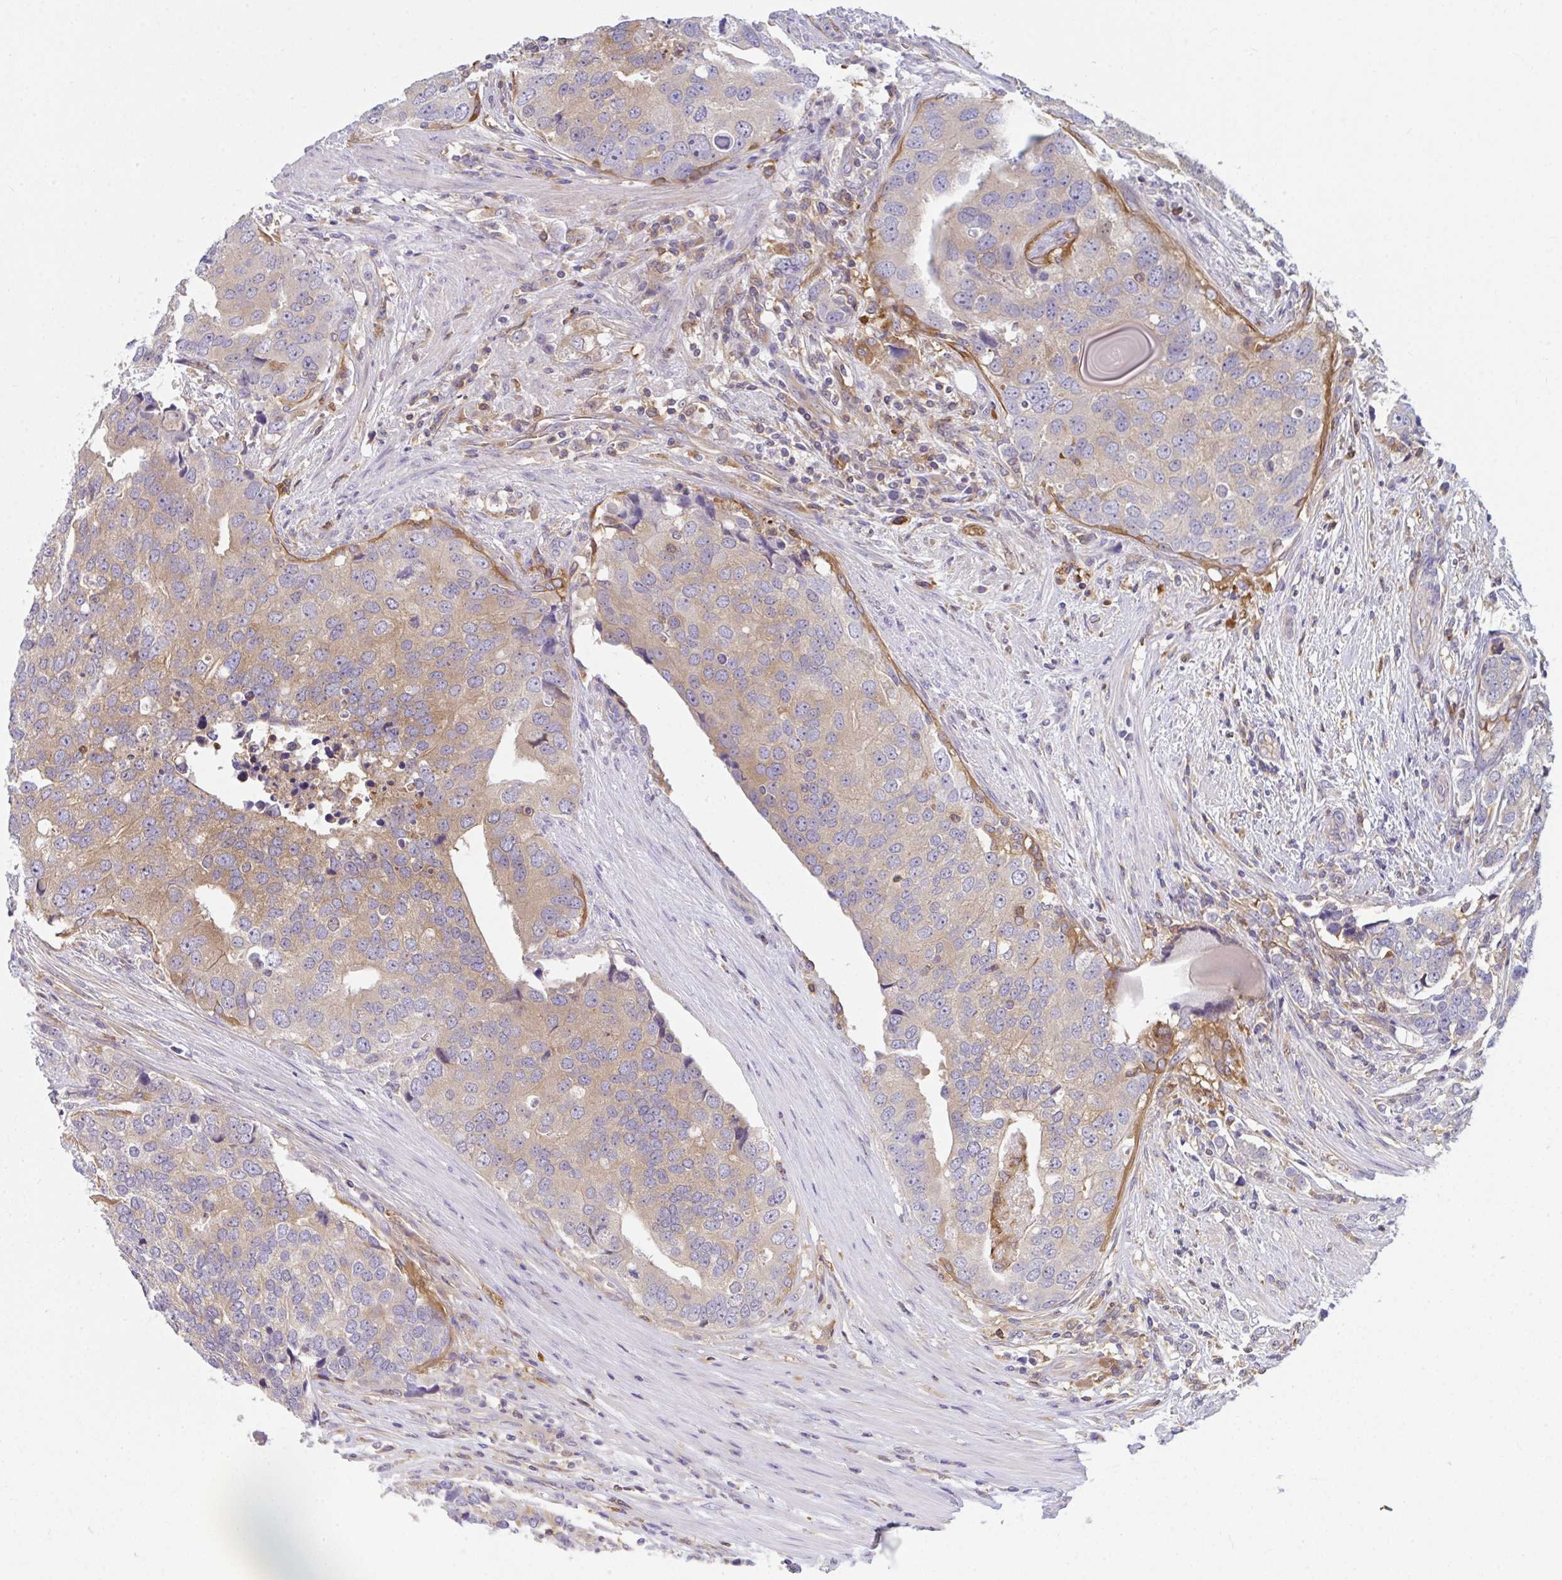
{"staining": {"intensity": "moderate", "quantity": ">75%", "location": "cytoplasmic/membranous"}, "tissue": "prostate cancer", "cell_type": "Tumor cells", "image_type": "cancer", "snomed": [{"axis": "morphology", "description": "Adenocarcinoma, High grade"}, {"axis": "topography", "description": "Prostate"}], "caption": "The histopathology image demonstrates staining of prostate cancer (adenocarcinoma (high-grade)), revealing moderate cytoplasmic/membranous protein expression (brown color) within tumor cells. (DAB IHC with brightfield microscopy, high magnification).", "gene": "SLC30A6", "patient": {"sex": "male", "age": 68}}